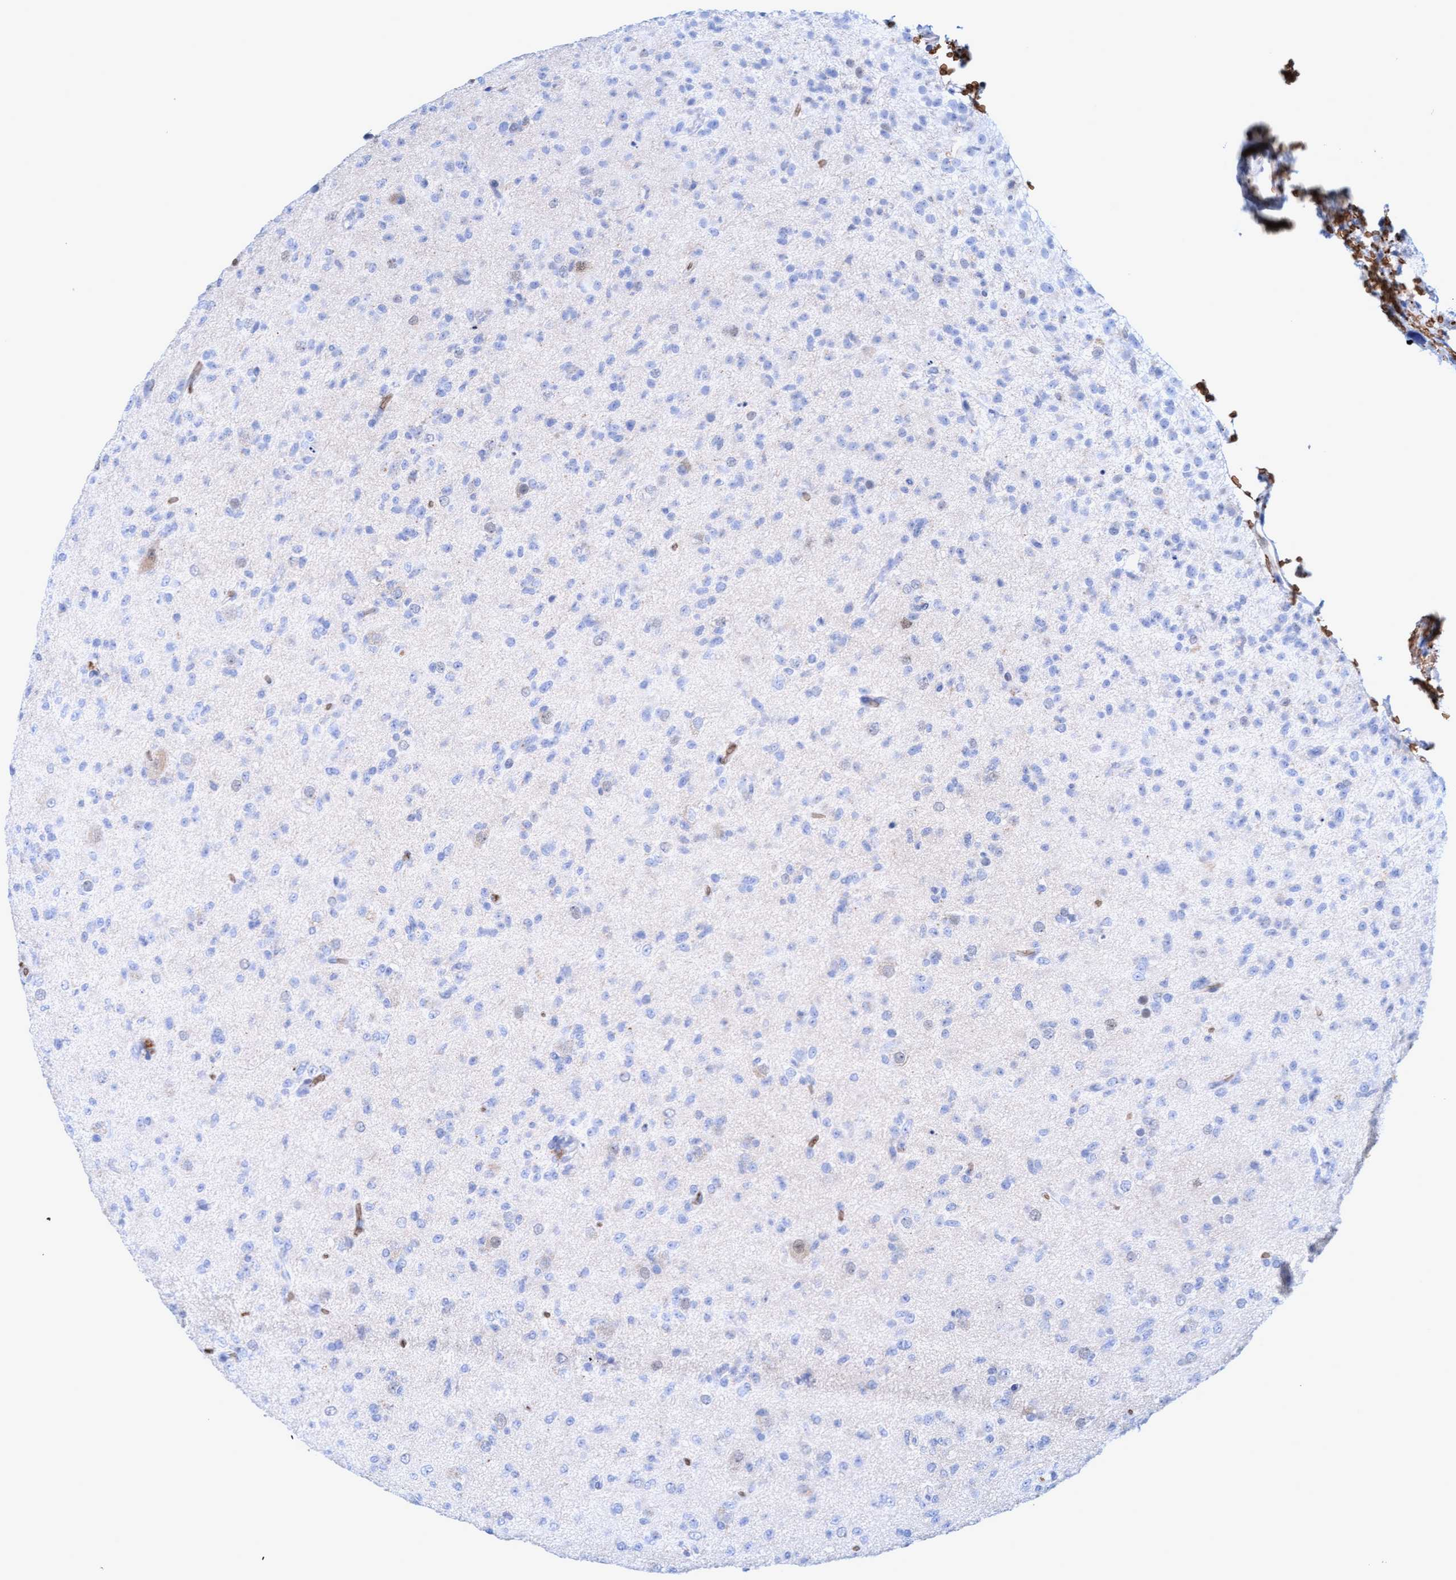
{"staining": {"intensity": "negative", "quantity": "none", "location": "none"}, "tissue": "glioma", "cell_type": "Tumor cells", "image_type": "cancer", "snomed": [{"axis": "morphology", "description": "Glioma, malignant, Low grade"}, {"axis": "topography", "description": "Brain"}], "caption": "High power microscopy photomicrograph of an IHC micrograph of glioma, revealing no significant staining in tumor cells. (Stains: DAB (3,3'-diaminobenzidine) immunohistochemistry with hematoxylin counter stain, Microscopy: brightfield microscopy at high magnification).", "gene": "SPEM2", "patient": {"sex": "male", "age": 65}}